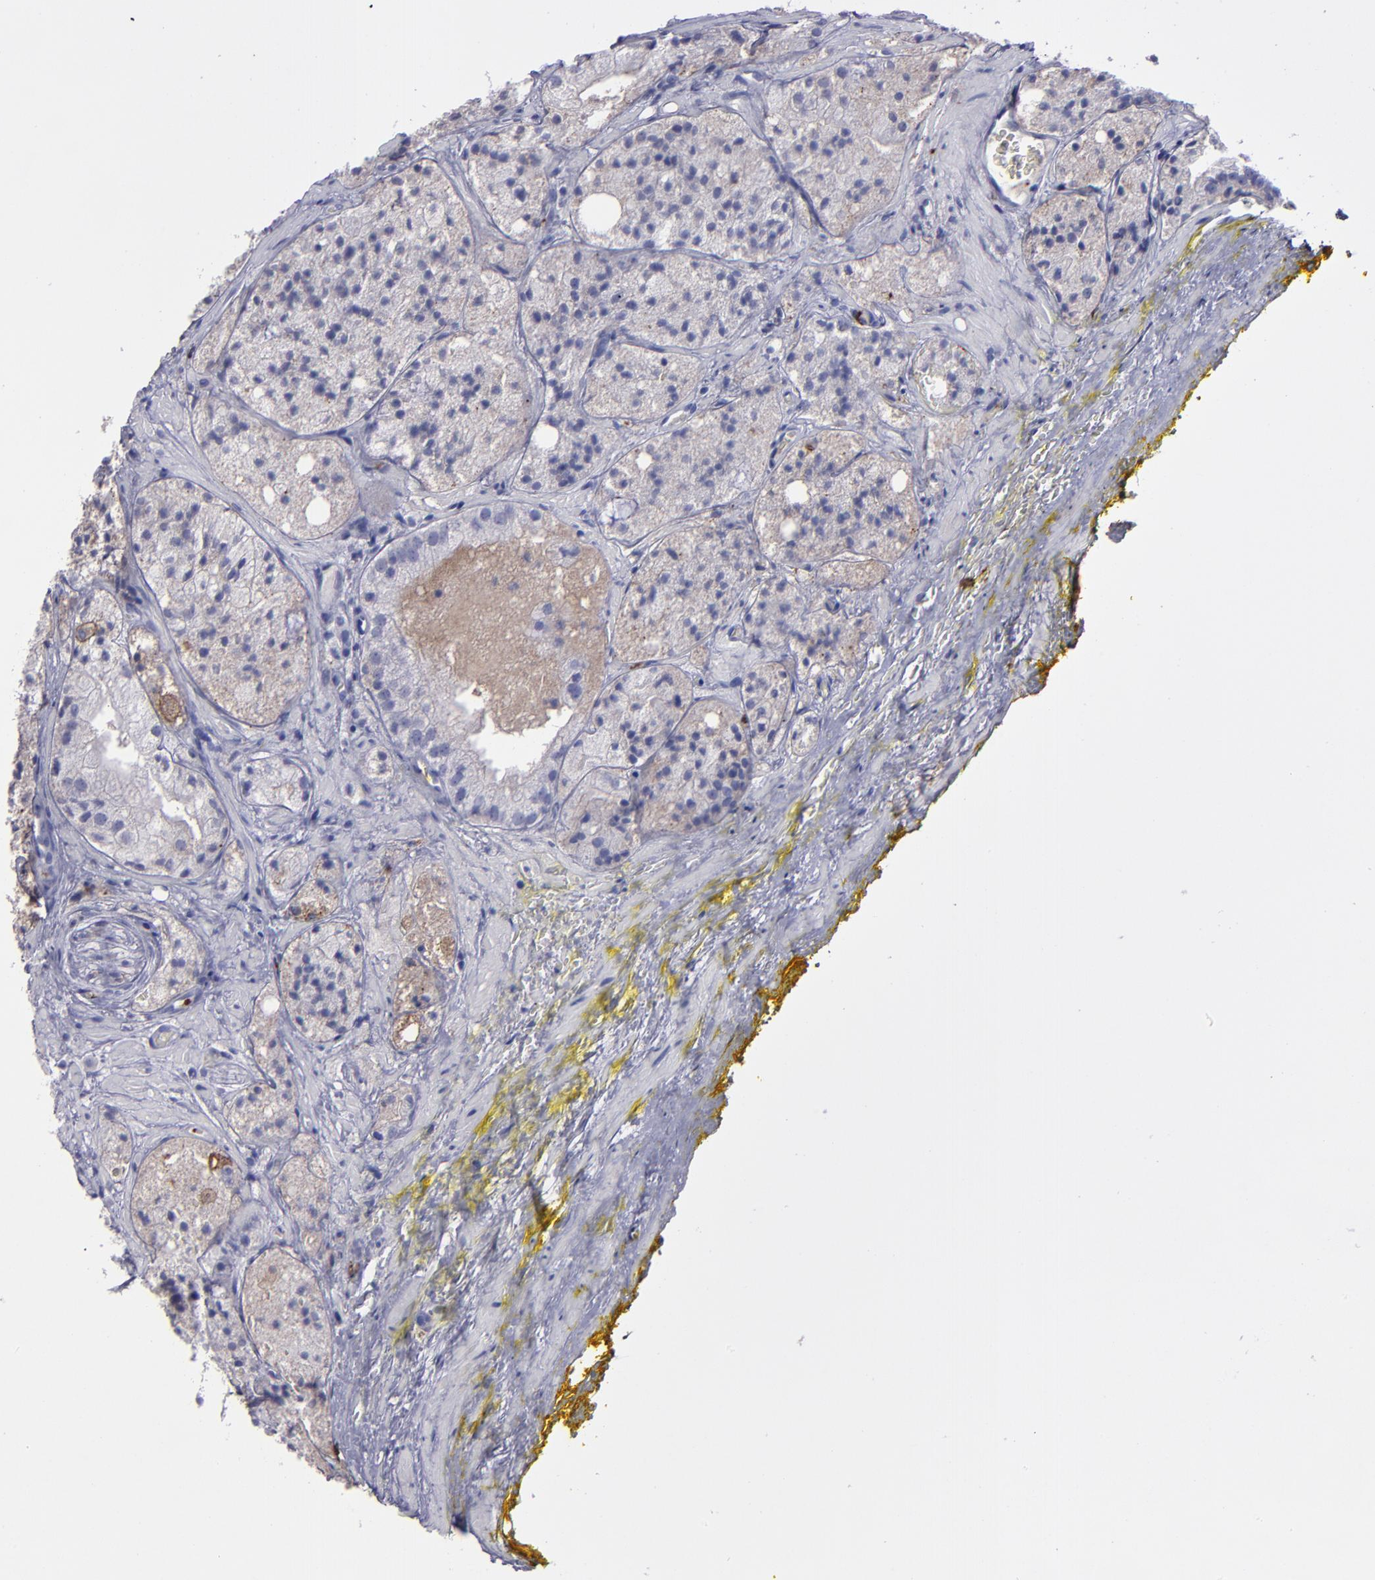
{"staining": {"intensity": "negative", "quantity": "none", "location": "none"}, "tissue": "prostate cancer", "cell_type": "Tumor cells", "image_type": "cancer", "snomed": [{"axis": "morphology", "description": "Adenocarcinoma, Low grade"}, {"axis": "topography", "description": "Prostate"}], "caption": "This is a histopathology image of immunohistochemistry staining of prostate cancer, which shows no expression in tumor cells. The staining was performed using DAB (3,3'-diaminobenzidine) to visualize the protein expression in brown, while the nuclei were stained in blue with hematoxylin (Magnification: 20x).", "gene": "CD36", "patient": {"sex": "male", "age": 60}}